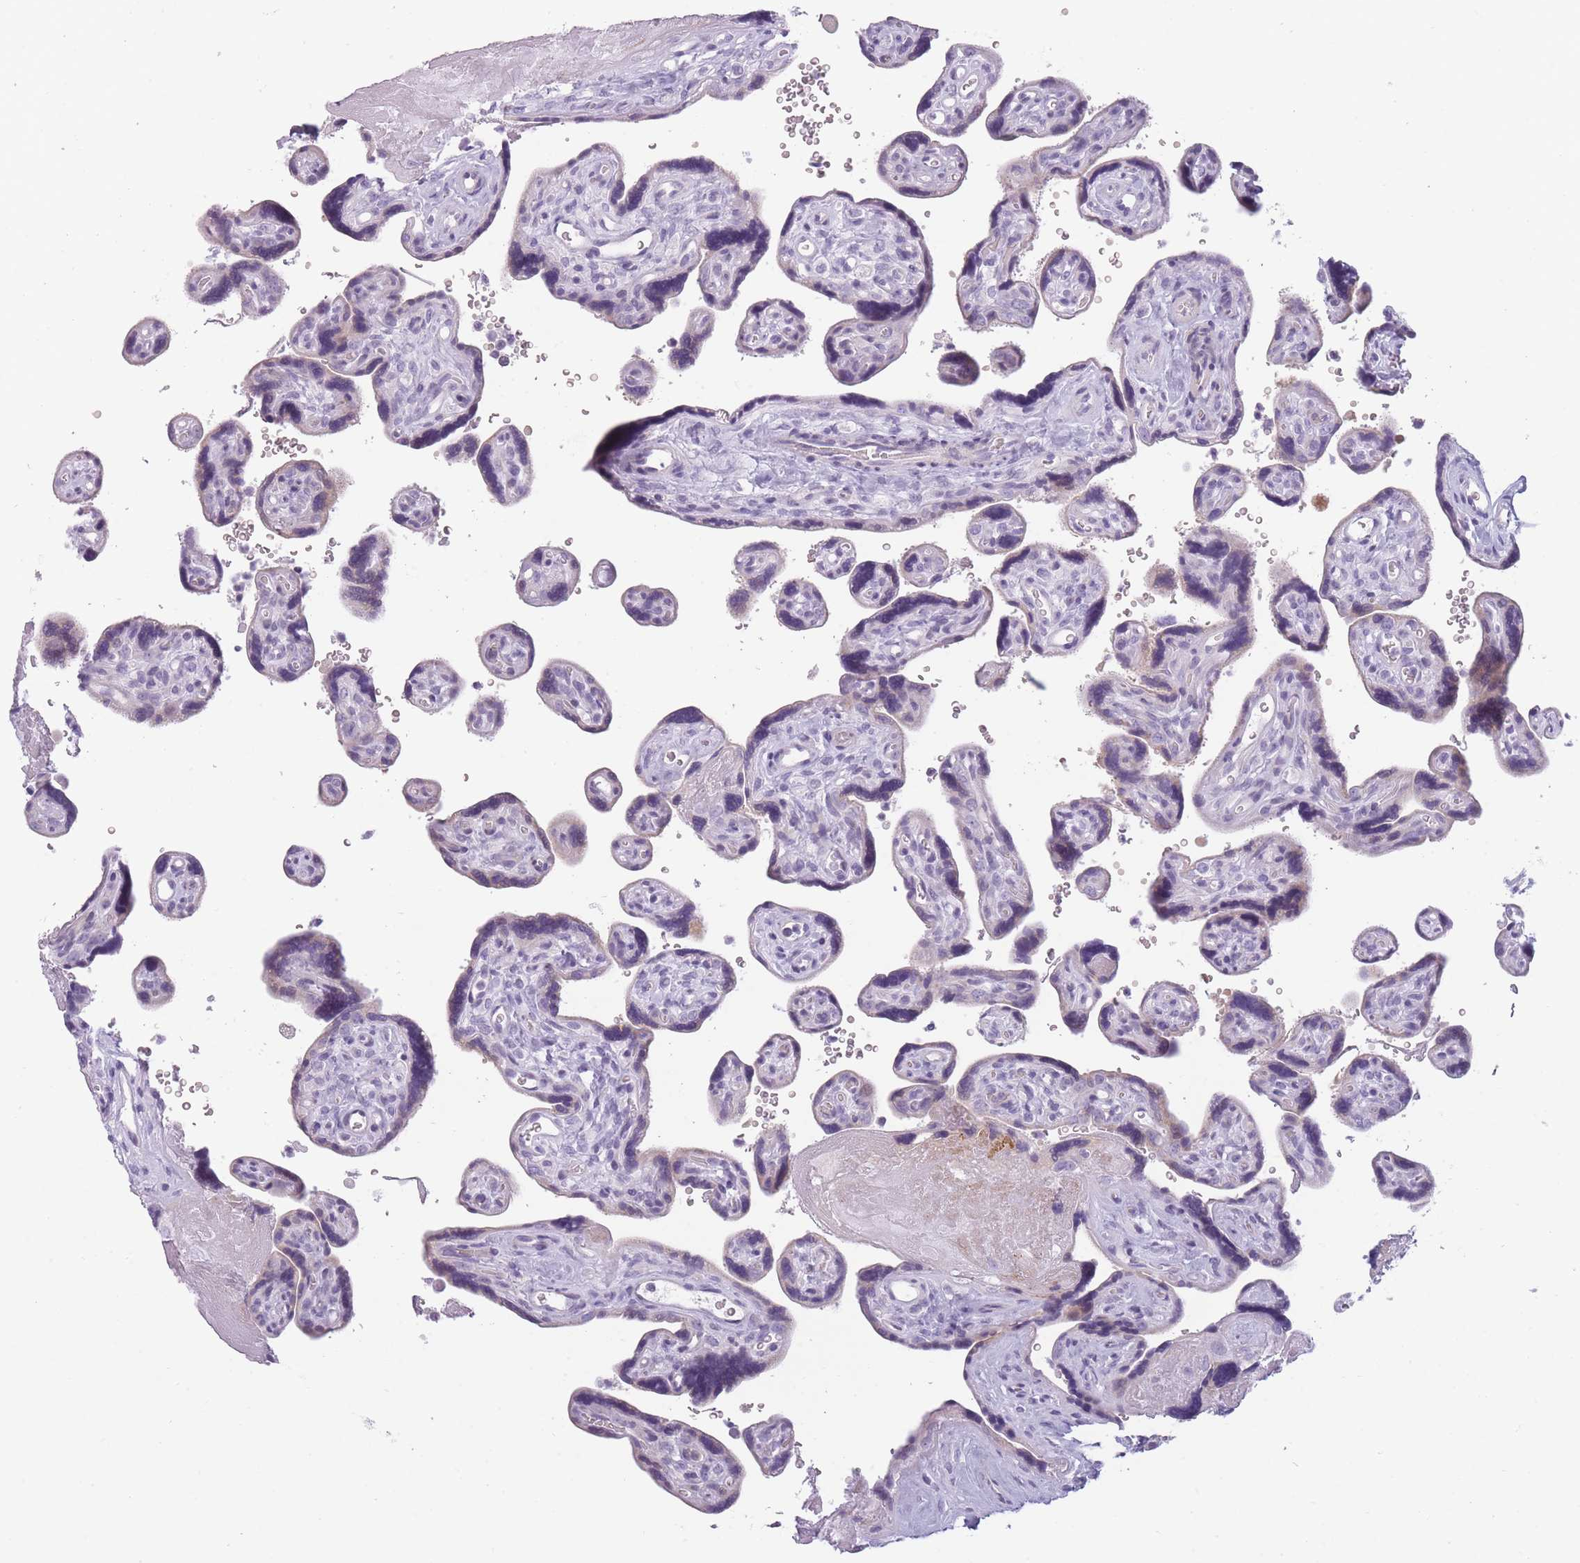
{"staining": {"intensity": "negative", "quantity": "none", "location": "none"}, "tissue": "placenta", "cell_type": "Decidual cells", "image_type": "normal", "snomed": [{"axis": "morphology", "description": "Normal tissue, NOS"}, {"axis": "topography", "description": "Placenta"}], "caption": "Protein analysis of normal placenta demonstrates no significant expression in decidual cells.", "gene": "GGT1", "patient": {"sex": "female", "age": 39}}